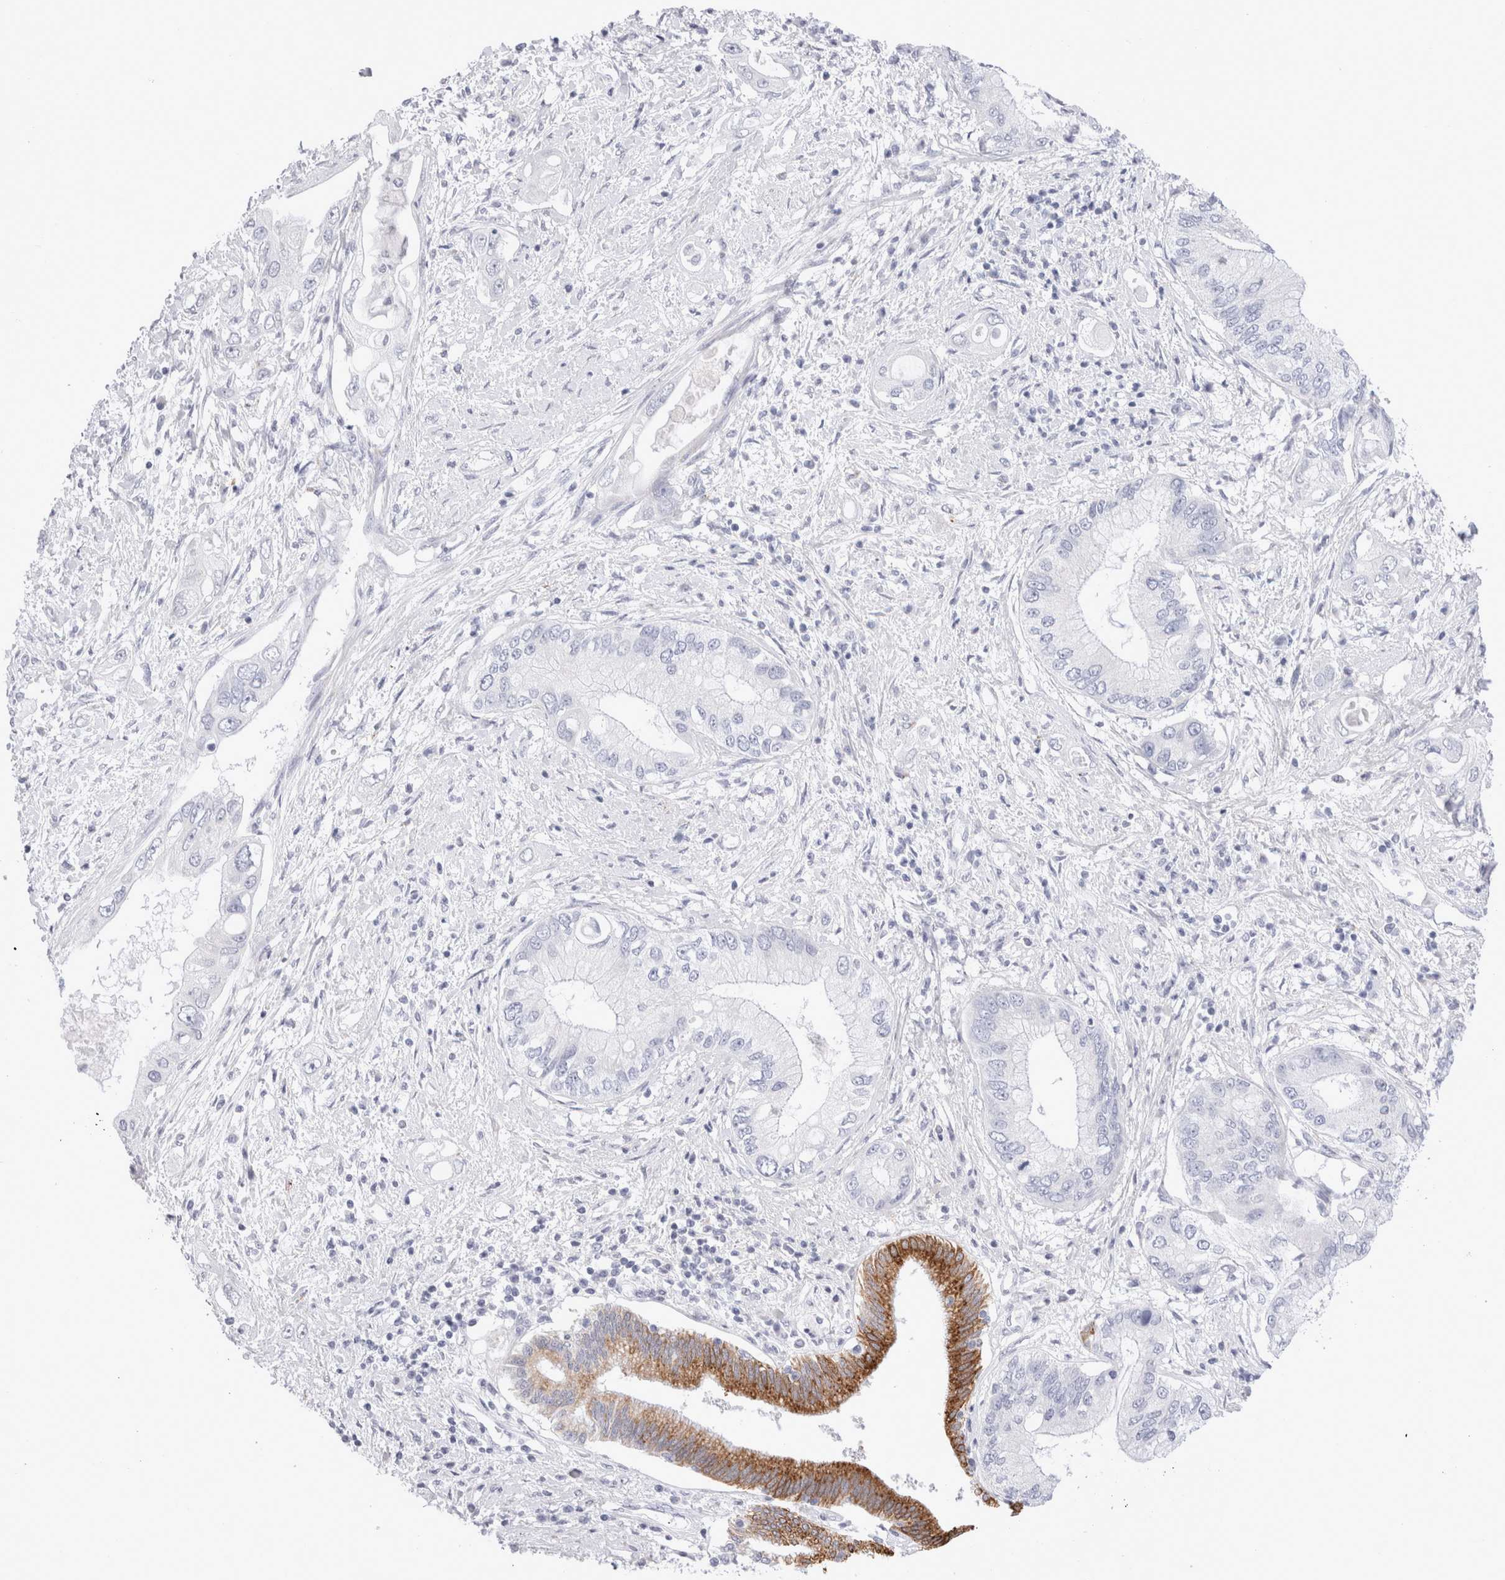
{"staining": {"intensity": "moderate", "quantity": "<25%", "location": "cytoplasmic/membranous"}, "tissue": "pancreatic cancer", "cell_type": "Tumor cells", "image_type": "cancer", "snomed": [{"axis": "morphology", "description": "Inflammation, NOS"}, {"axis": "morphology", "description": "Adenocarcinoma, NOS"}, {"axis": "topography", "description": "Pancreas"}], "caption": "Moderate cytoplasmic/membranous staining is seen in approximately <25% of tumor cells in pancreatic cancer (adenocarcinoma). Immunohistochemistry stains the protein in brown and the nuclei are stained blue.", "gene": "MUC15", "patient": {"sex": "female", "age": 56}}